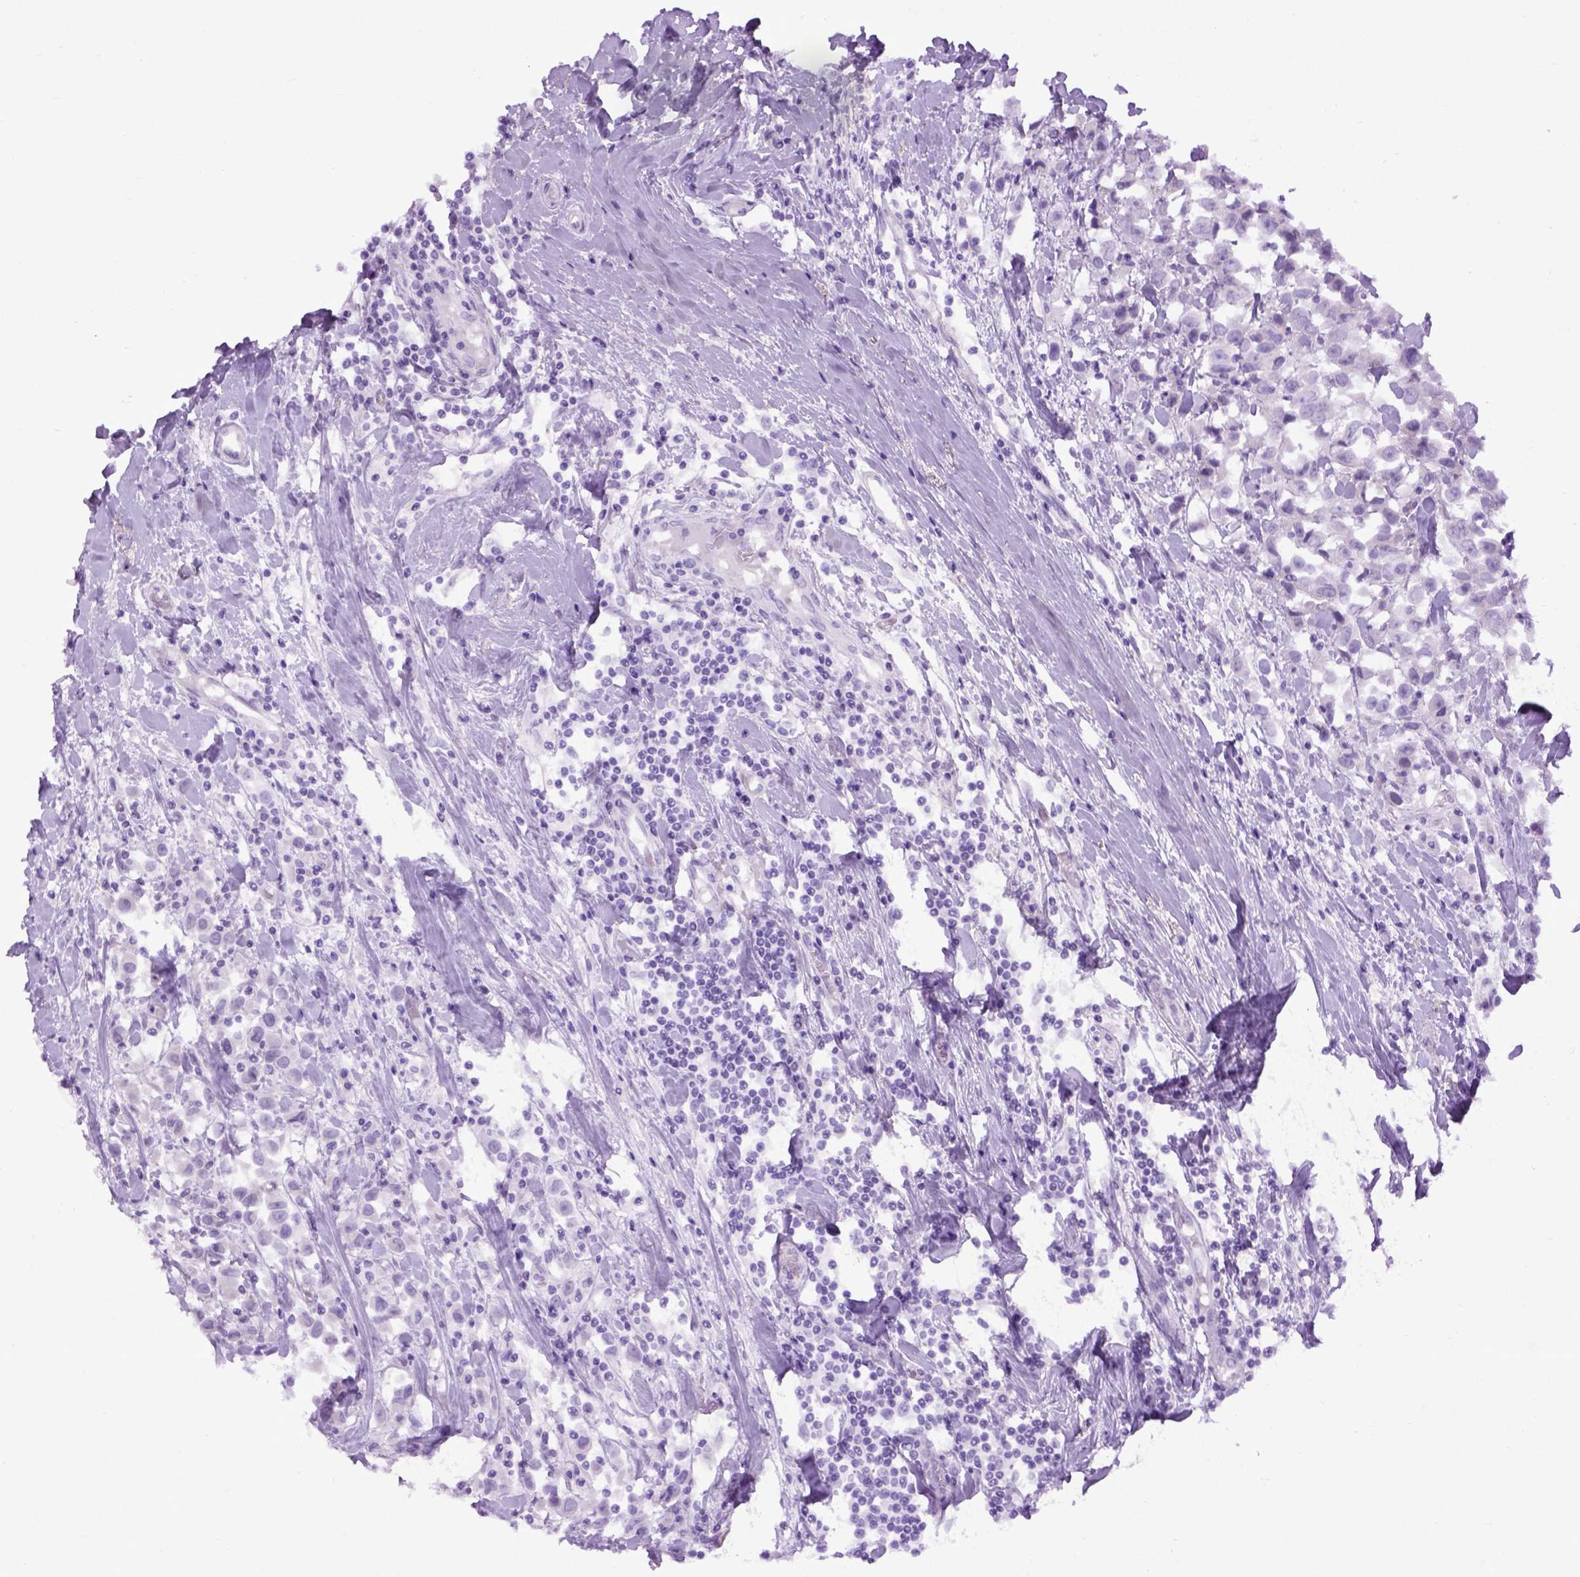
{"staining": {"intensity": "negative", "quantity": "none", "location": "none"}, "tissue": "breast cancer", "cell_type": "Tumor cells", "image_type": "cancer", "snomed": [{"axis": "morphology", "description": "Duct carcinoma"}, {"axis": "topography", "description": "Breast"}], "caption": "Histopathology image shows no significant protein positivity in tumor cells of intraductal carcinoma (breast).", "gene": "EMILIN3", "patient": {"sex": "female", "age": 61}}